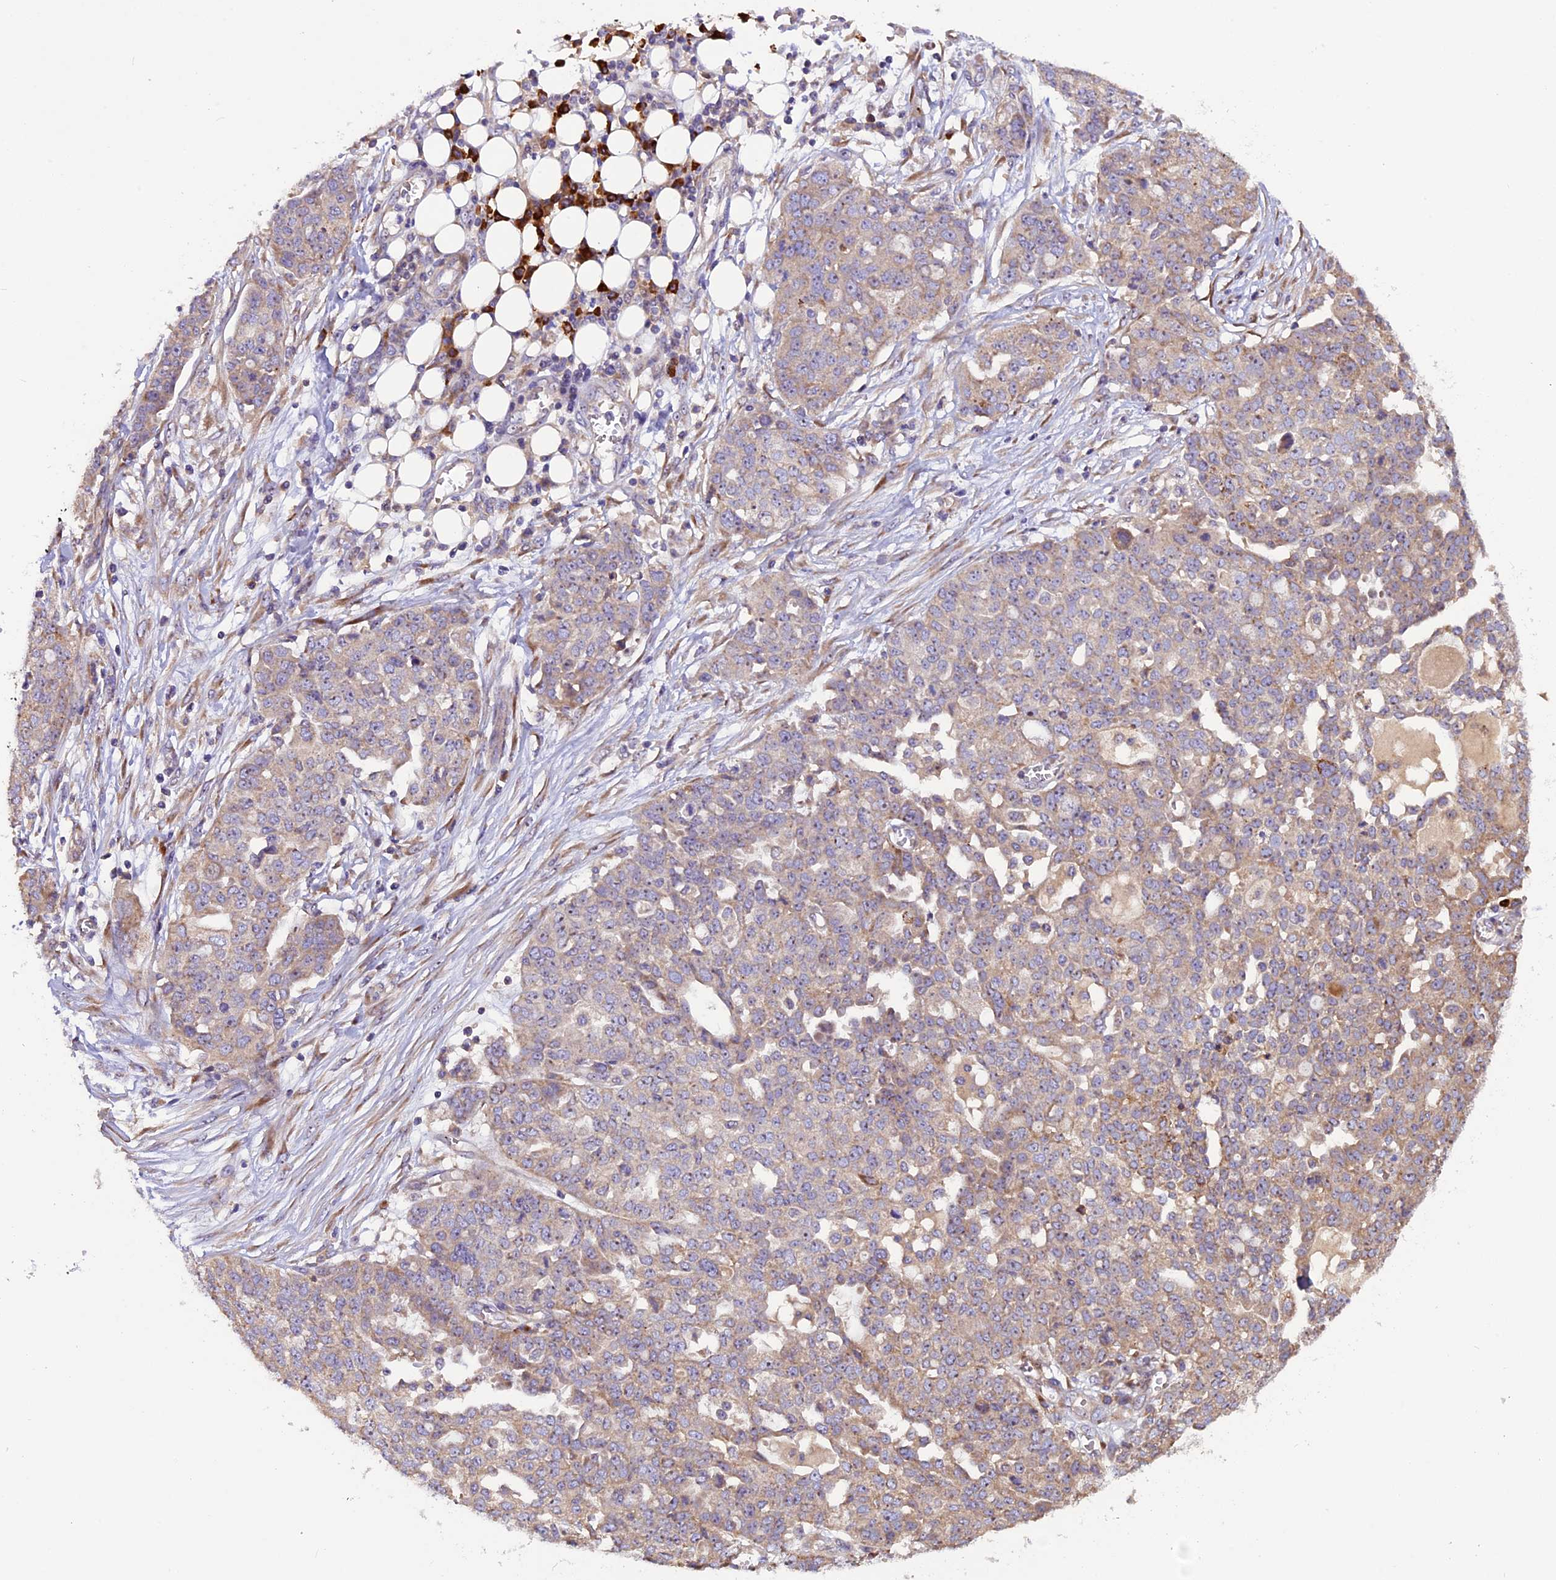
{"staining": {"intensity": "weak", "quantity": ">75%", "location": "cytoplasmic/membranous"}, "tissue": "ovarian cancer", "cell_type": "Tumor cells", "image_type": "cancer", "snomed": [{"axis": "morphology", "description": "Cystadenocarcinoma, serous, NOS"}, {"axis": "topography", "description": "Soft tissue"}, {"axis": "topography", "description": "Ovary"}], "caption": "A low amount of weak cytoplasmic/membranous expression is appreciated in about >75% of tumor cells in ovarian serous cystadenocarcinoma tissue.", "gene": "FRY", "patient": {"sex": "female", "age": 57}}